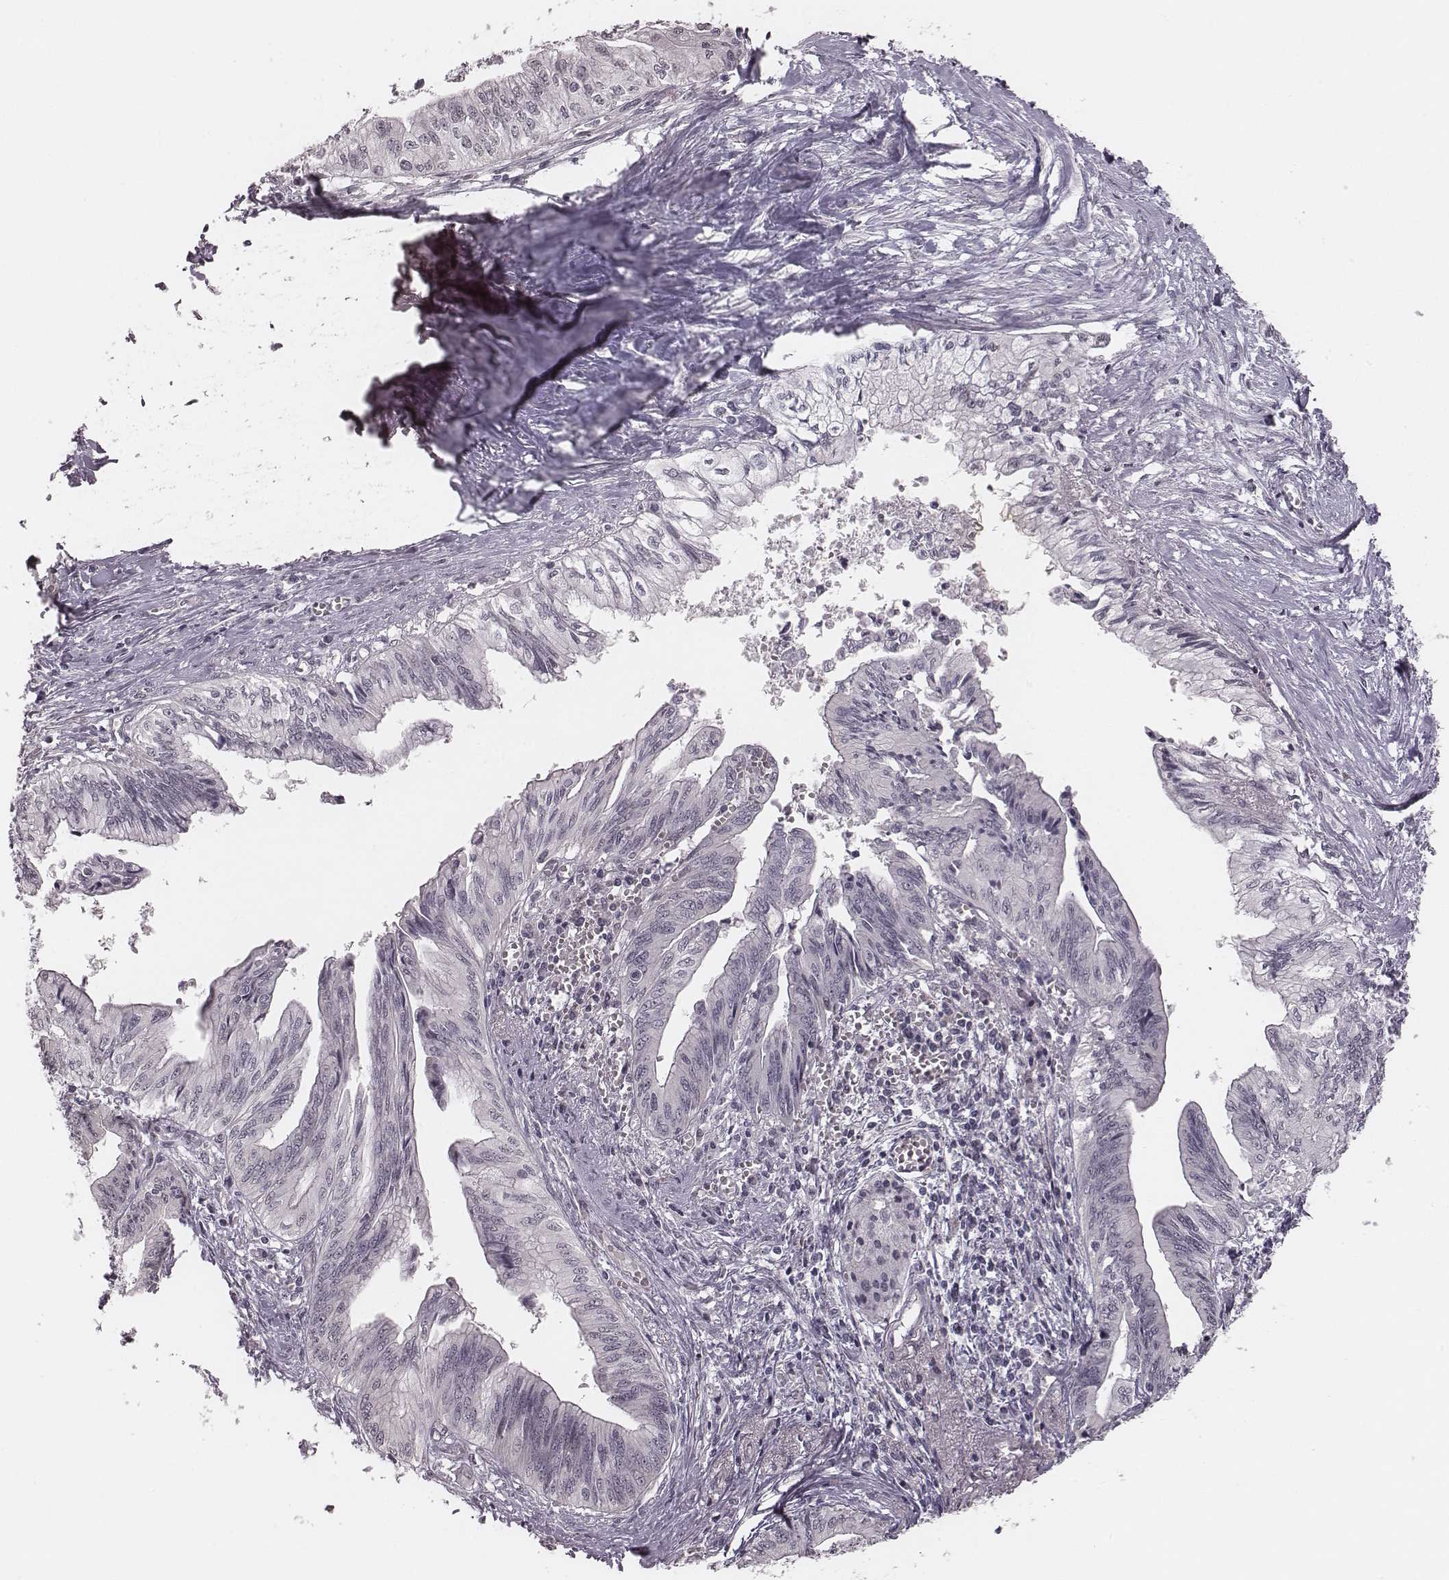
{"staining": {"intensity": "negative", "quantity": "none", "location": "none"}, "tissue": "pancreatic cancer", "cell_type": "Tumor cells", "image_type": "cancer", "snomed": [{"axis": "morphology", "description": "Adenocarcinoma, NOS"}, {"axis": "topography", "description": "Pancreas"}], "caption": "There is no significant staining in tumor cells of pancreatic cancer.", "gene": "RPGRIP1", "patient": {"sex": "female", "age": 61}}